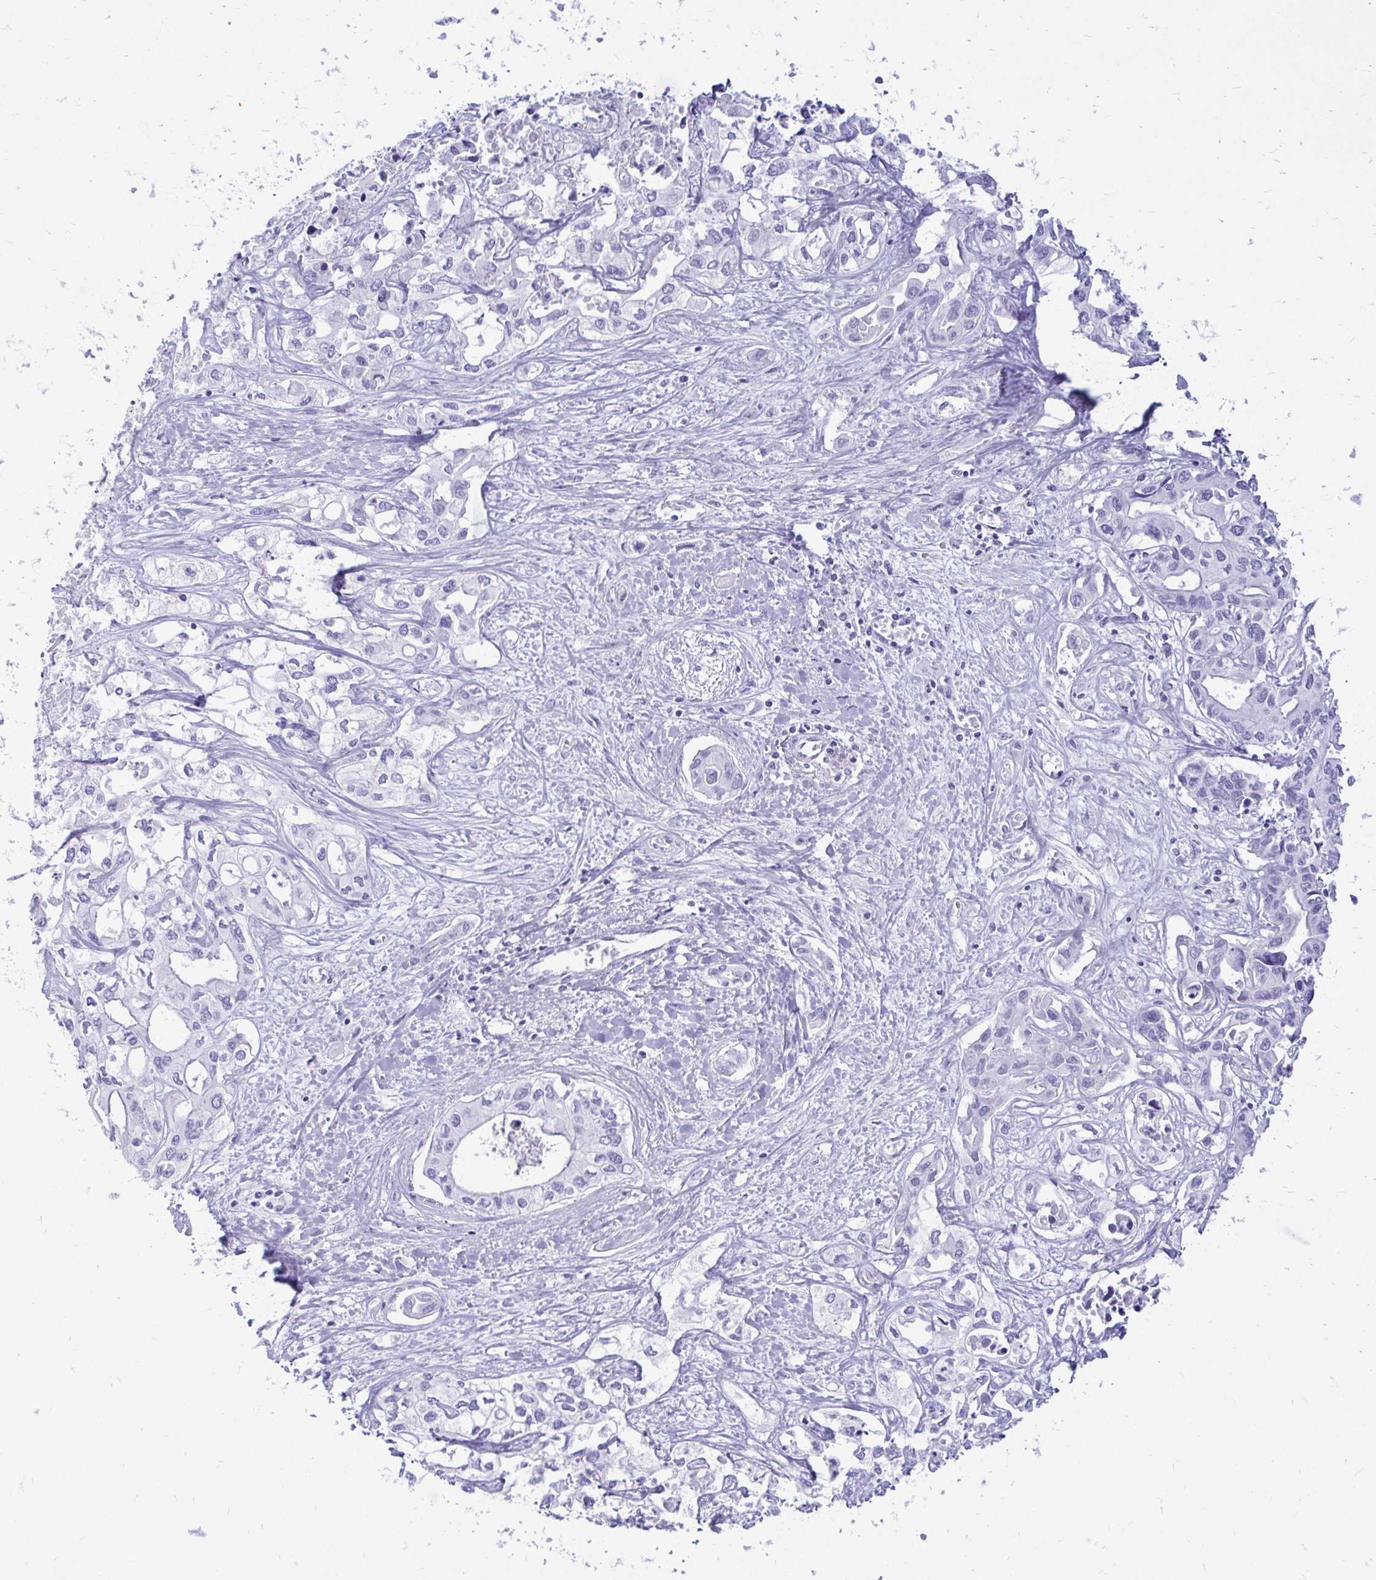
{"staining": {"intensity": "negative", "quantity": "none", "location": "none"}, "tissue": "liver cancer", "cell_type": "Tumor cells", "image_type": "cancer", "snomed": [{"axis": "morphology", "description": "Cholangiocarcinoma"}, {"axis": "topography", "description": "Liver"}], "caption": "Cholangiocarcinoma (liver) was stained to show a protein in brown. There is no significant expression in tumor cells. Nuclei are stained in blue.", "gene": "OR10R2", "patient": {"sex": "female", "age": 64}}